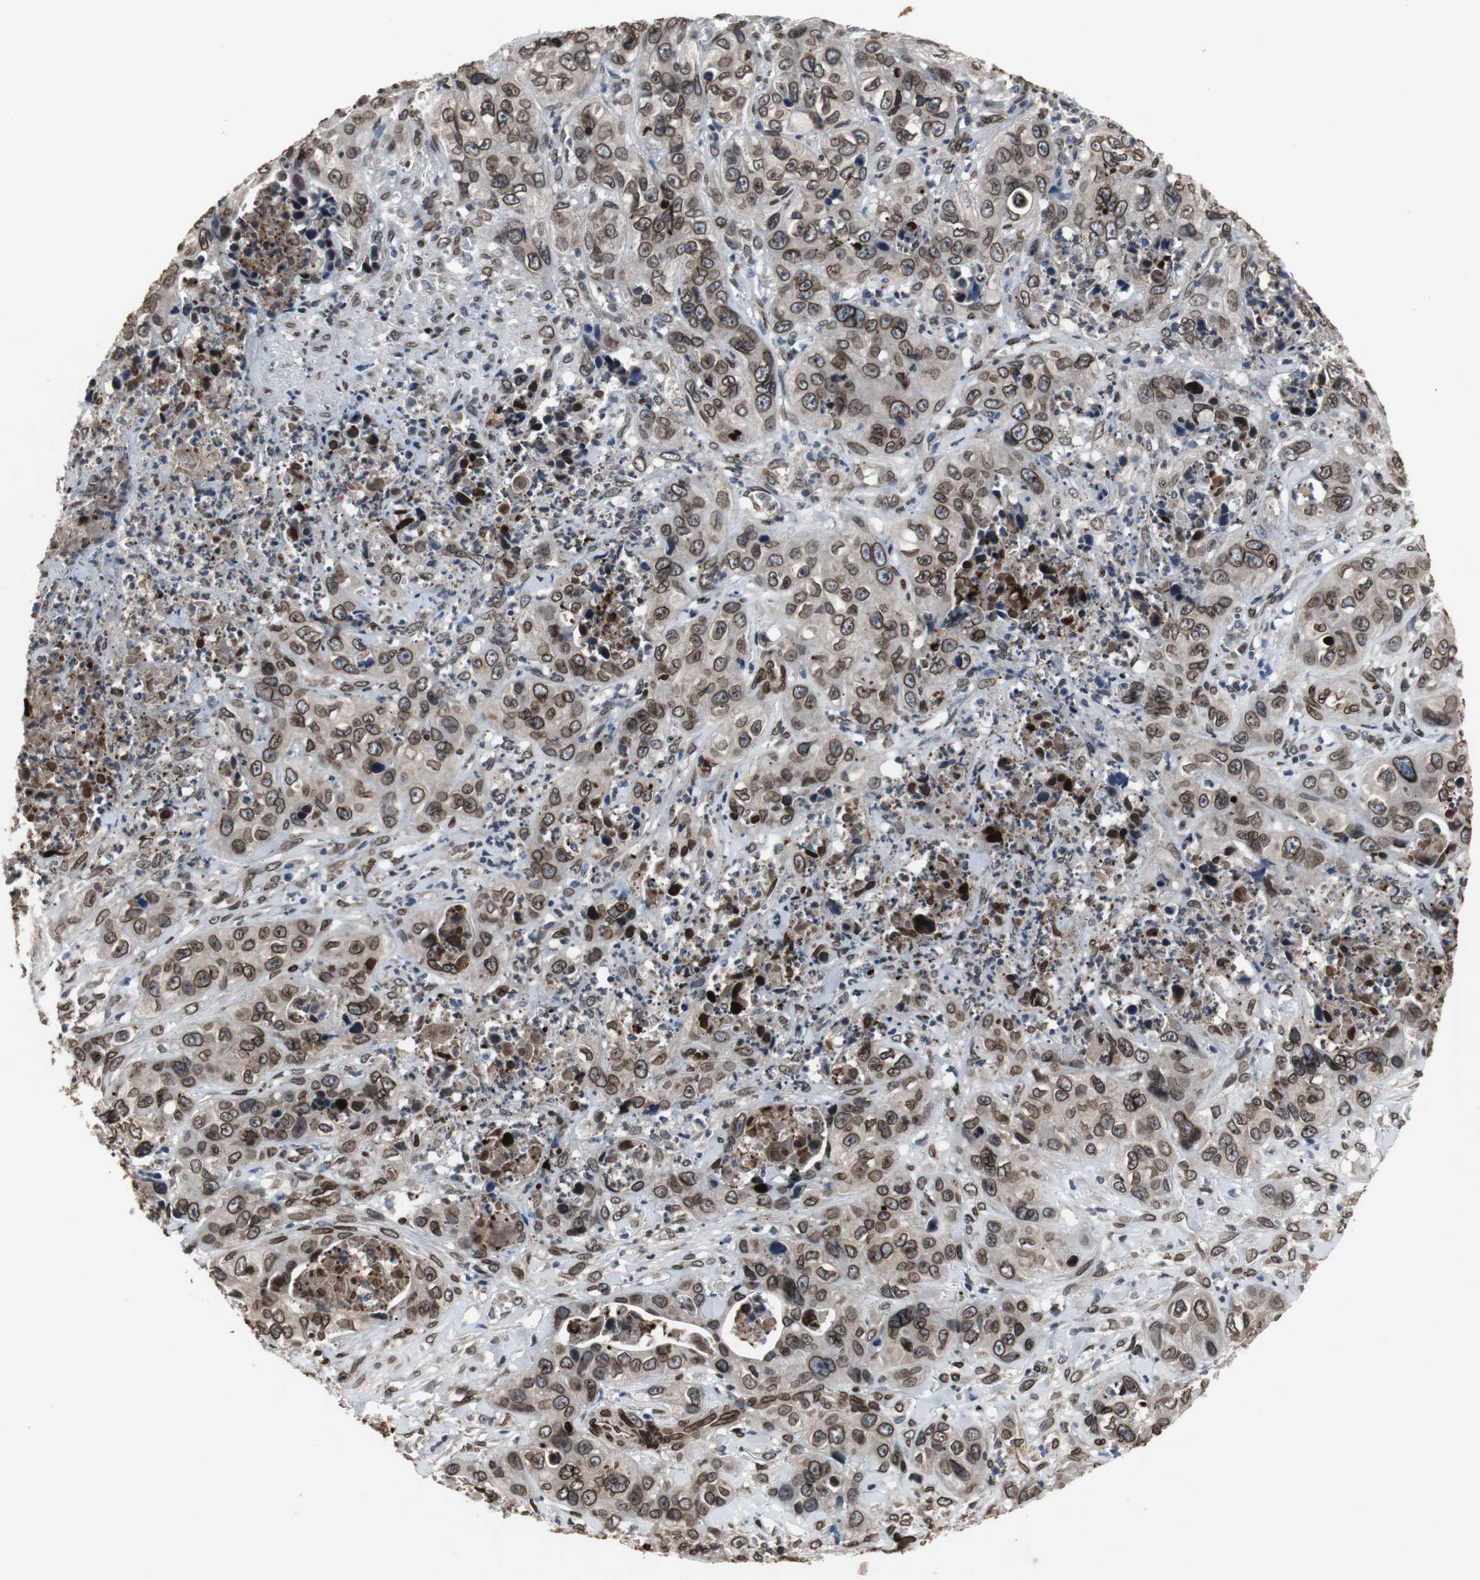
{"staining": {"intensity": "strong", "quantity": ">75%", "location": "cytoplasmic/membranous,nuclear"}, "tissue": "liver cancer", "cell_type": "Tumor cells", "image_type": "cancer", "snomed": [{"axis": "morphology", "description": "Cholangiocarcinoma"}, {"axis": "topography", "description": "Liver"}], "caption": "Immunohistochemical staining of liver cancer (cholangiocarcinoma) reveals high levels of strong cytoplasmic/membranous and nuclear protein staining in approximately >75% of tumor cells.", "gene": "LMNA", "patient": {"sex": "female", "age": 61}}